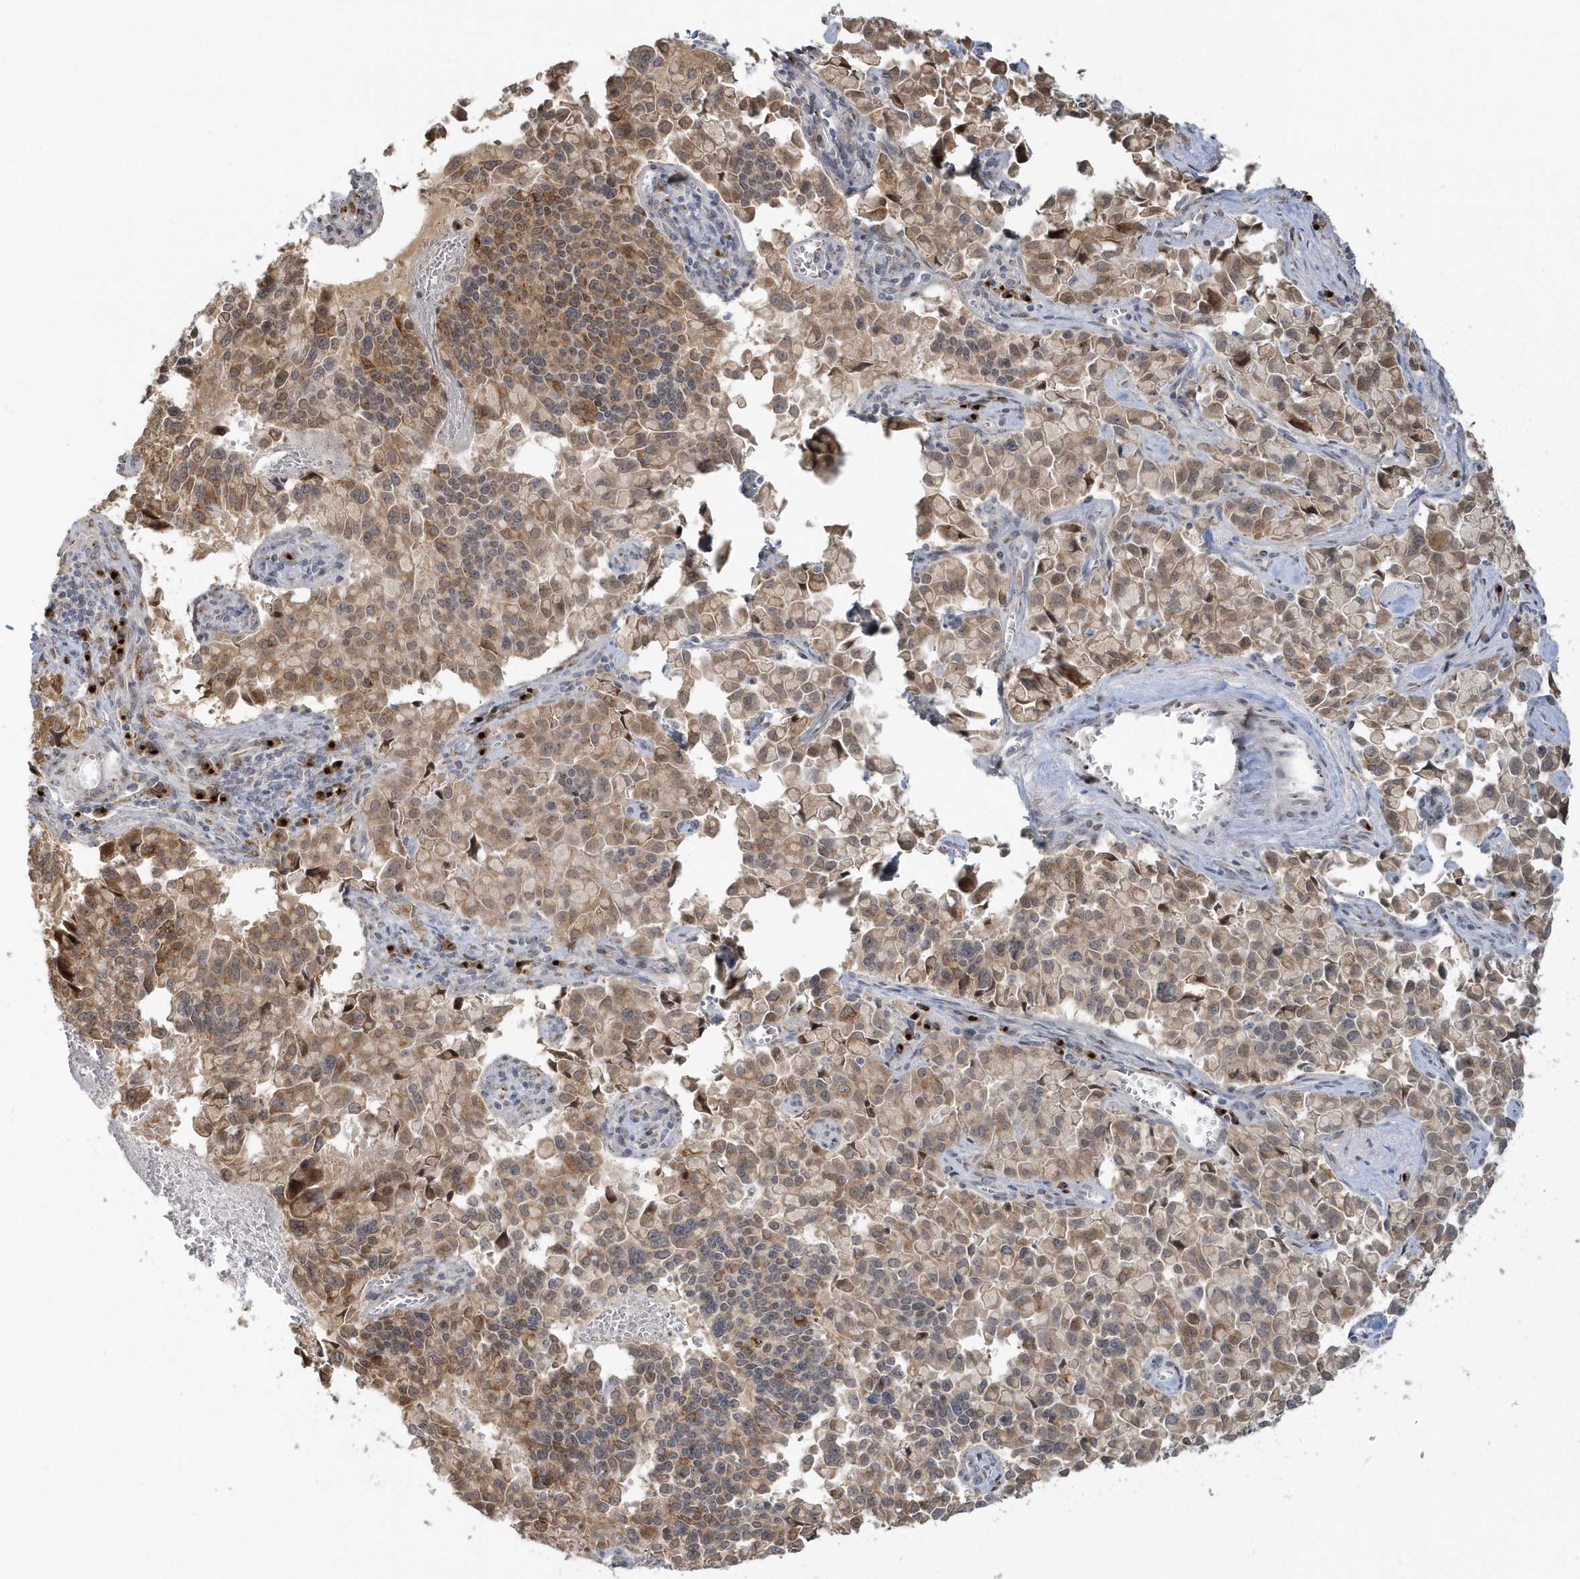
{"staining": {"intensity": "moderate", "quantity": ">75%", "location": "cytoplasmic/membranous"}, "tissue": "pancreatic cancer", "cell_type": "Tumor cells", "image_type": "cancer", "snomed": [{"axis": "morphology", "description": "Adenocarcinoma, NOS"}, {"axis": "topography", "description": "Pancreas"}], "caption": "IHC image of pancreatic cancer stained for a protein (brown), which shows medium levels of moderate cytoplasmic/membranous positivity in about >75% of tumor cells.", "gene": "DHFR", "patient": {"sex": "male", "age": 65}}